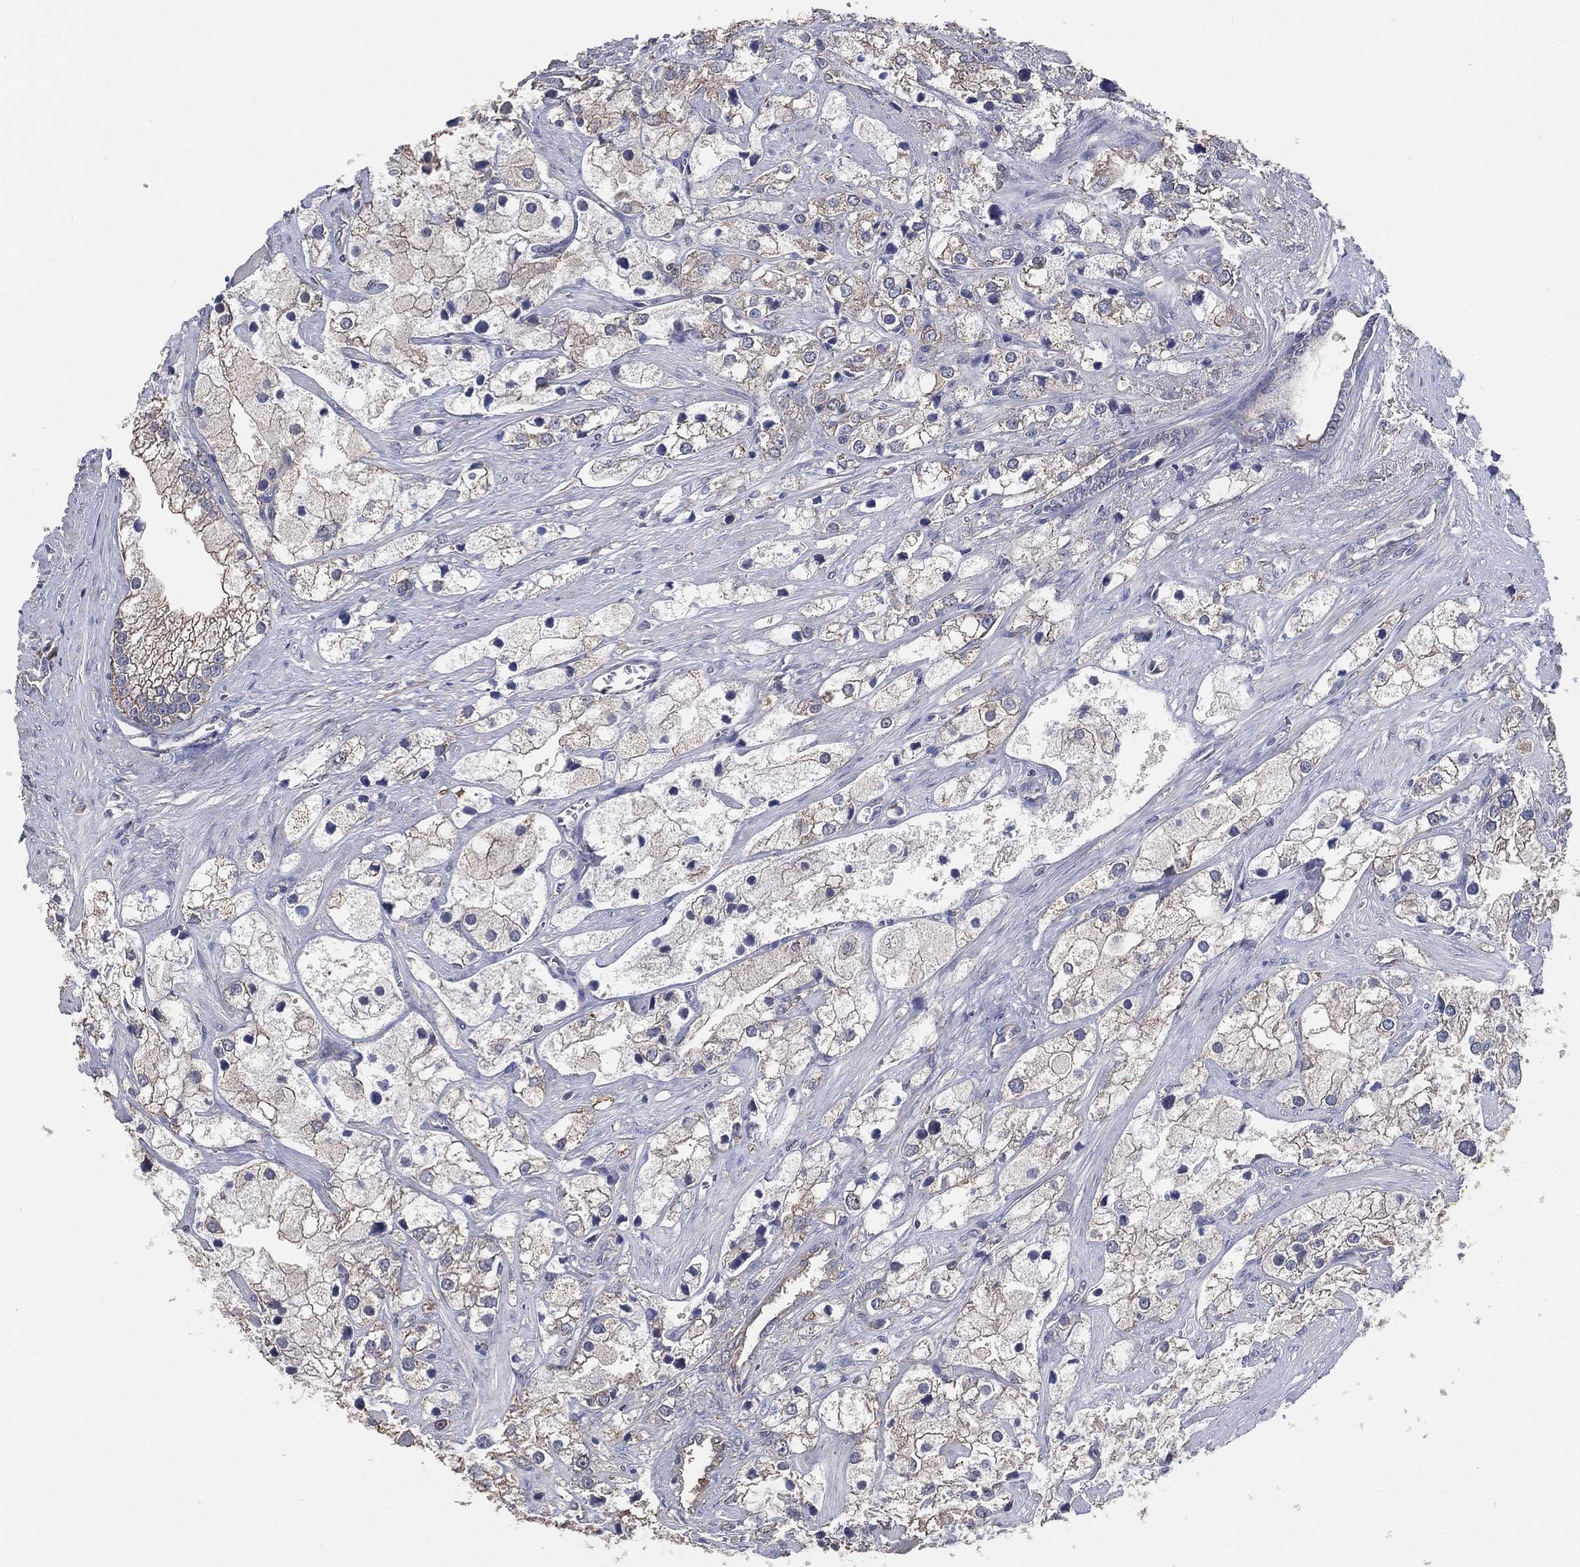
{"staining": {"intensity": "weak", "quantity": "25%-75%", "location": "cytoplasmic/membranous"}, "tissue": "prostate cancer", "cell_type": "Tumor cells", "image_type": "cancer", "snomed": [{"axis": "morphology", "description": "Adenocarcinoma, NOS"}, {"axis": "topography", "description": "Prostate and seminal vesicle, NOS"}, {"axis": "topography", "description": "Prostate"}], "caption": "Prostate adenocarcinoma was stained to show a protein in brown. There is low levels of weak cytoplasmic/membranous staining in approximately 25%-75% of tumor cells.", "gene": "KLK5", "patient": {"sex": "male", "age": 79}}